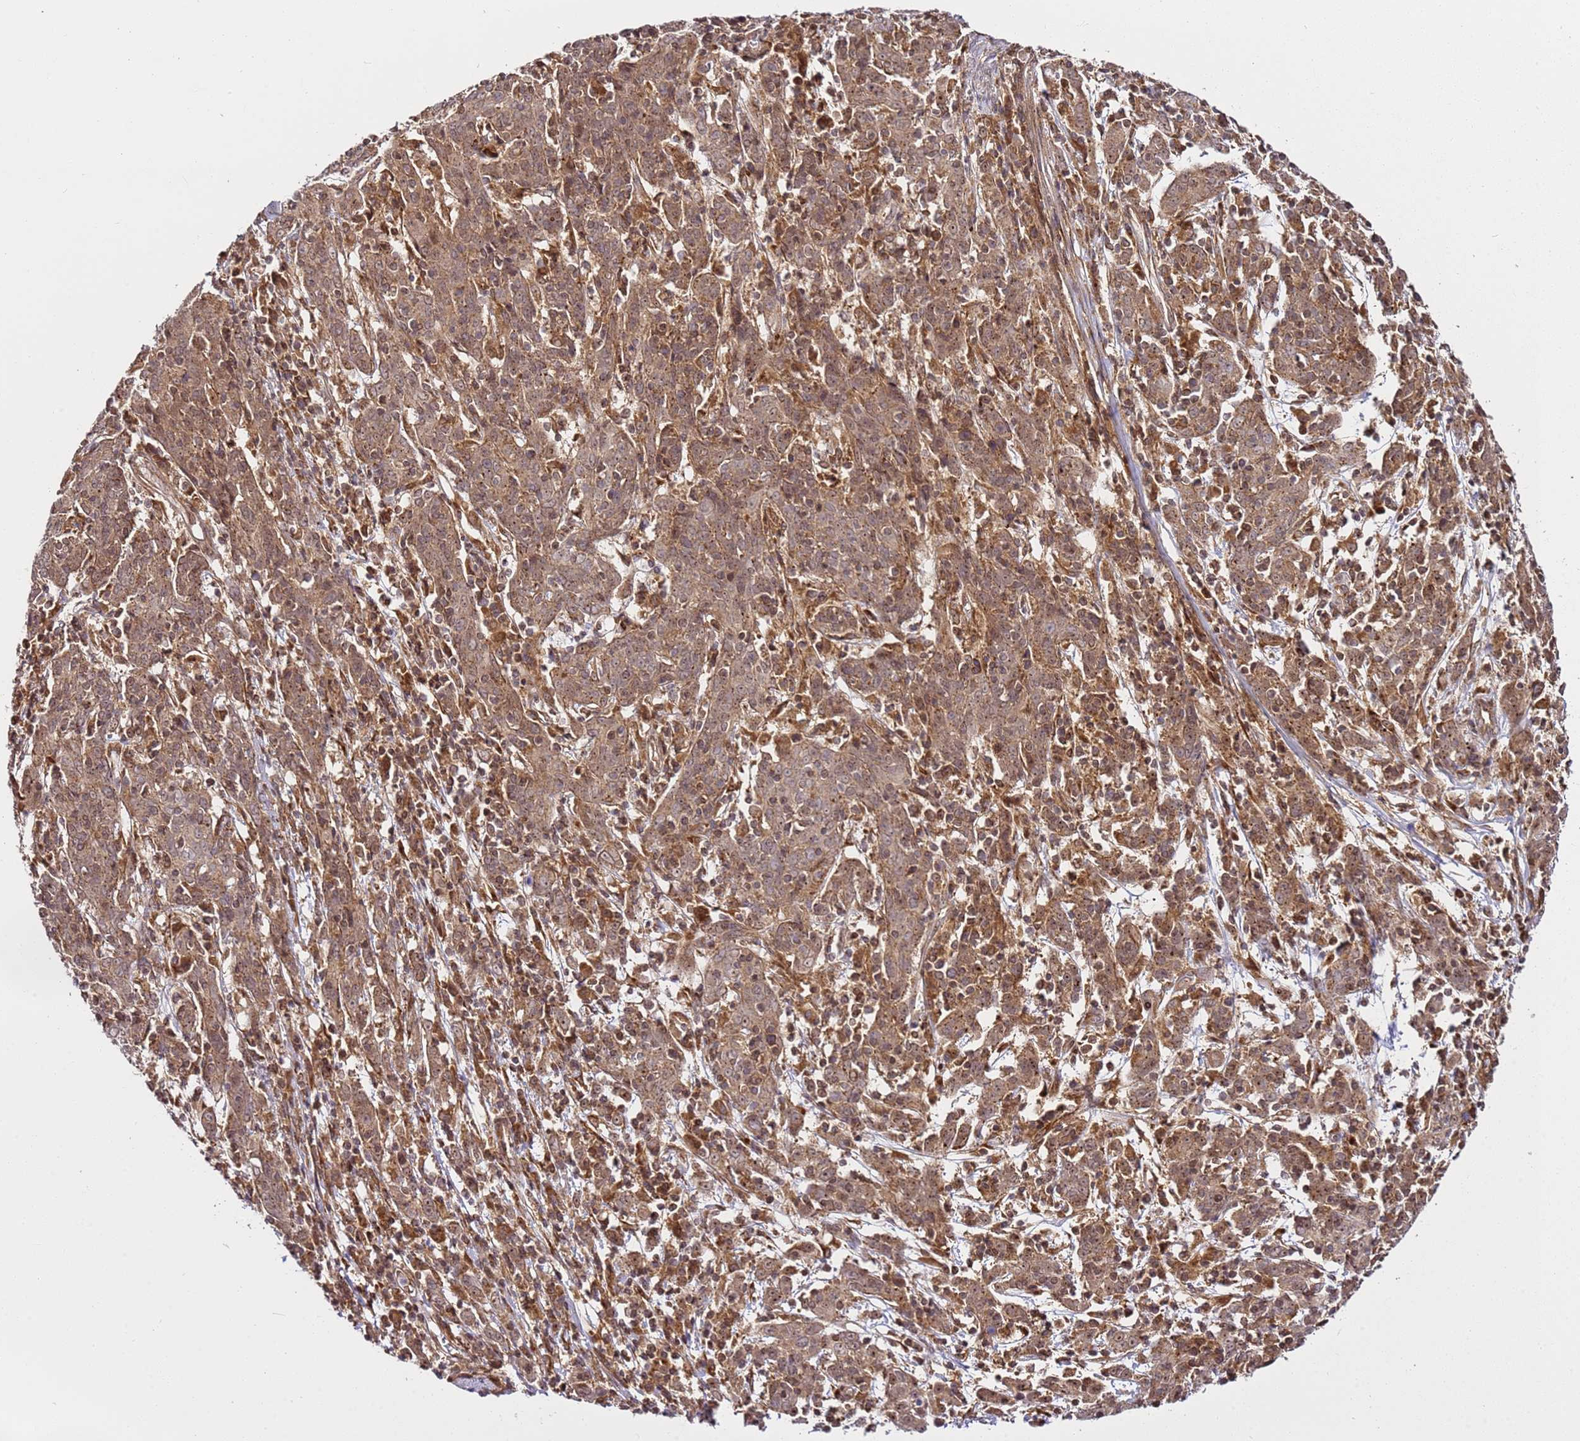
{"staining": {"intensity": "moderate", "quantity": ">75%", "location": "cytoplasmic/membranous,nuclear"}, "tissue": "cervical cancer", "cell_type": "Tumor cells", "image_type": "cancer", "snomed": [{"axis": "morphology", "description": "Squamous cell carcinoma, NOS"}, {"axis": "topography", "description": "Cervix"}], "caption": "Brown immunohistochemical staining in human squamous cell carcinoma (cervical) shows moderate cytoplasmic/membranous and nuclear staining in approximately >75% of tumor cells.", "gene": "RASA3", "patient": {"sex": "female", "age": 67}}